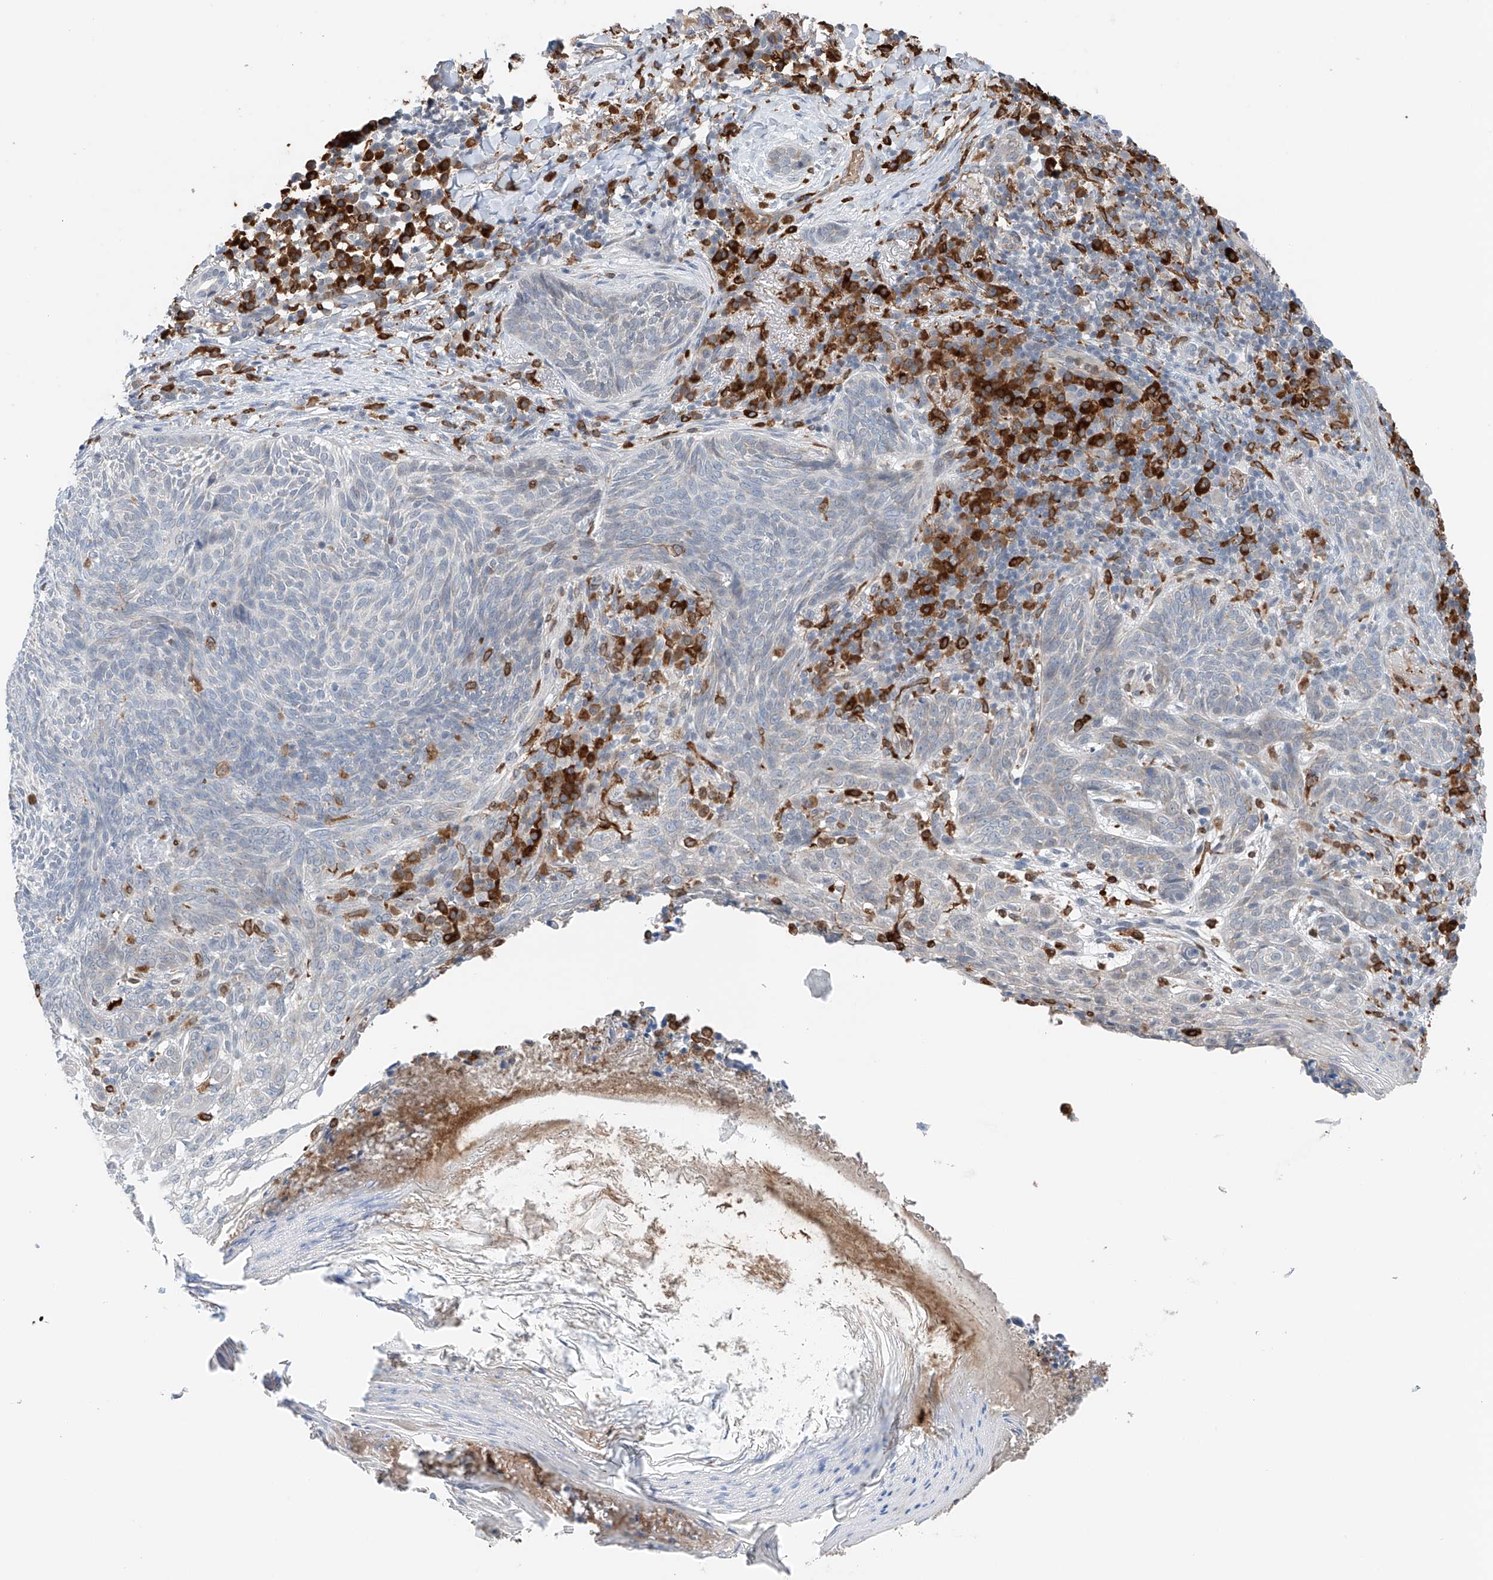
{"staining": {"intensity": "negative", "quantity": "none", "location": "none"}, "tissue": "skin cancer", "cell_type": "Tumor cells", "image_type": "cancer", "snomed": [{"axis": "morphology", "description": "Basal cell carcinoma"}, {"axis": "topography", "description": "Skin"}], "caption": "Skin basal cell carcinoma was stained to show a protein in brown. There is no significant positivity in tumor cells.", "gene": "TBXAS1", "patient": {"sex": "male", "age": 85}}